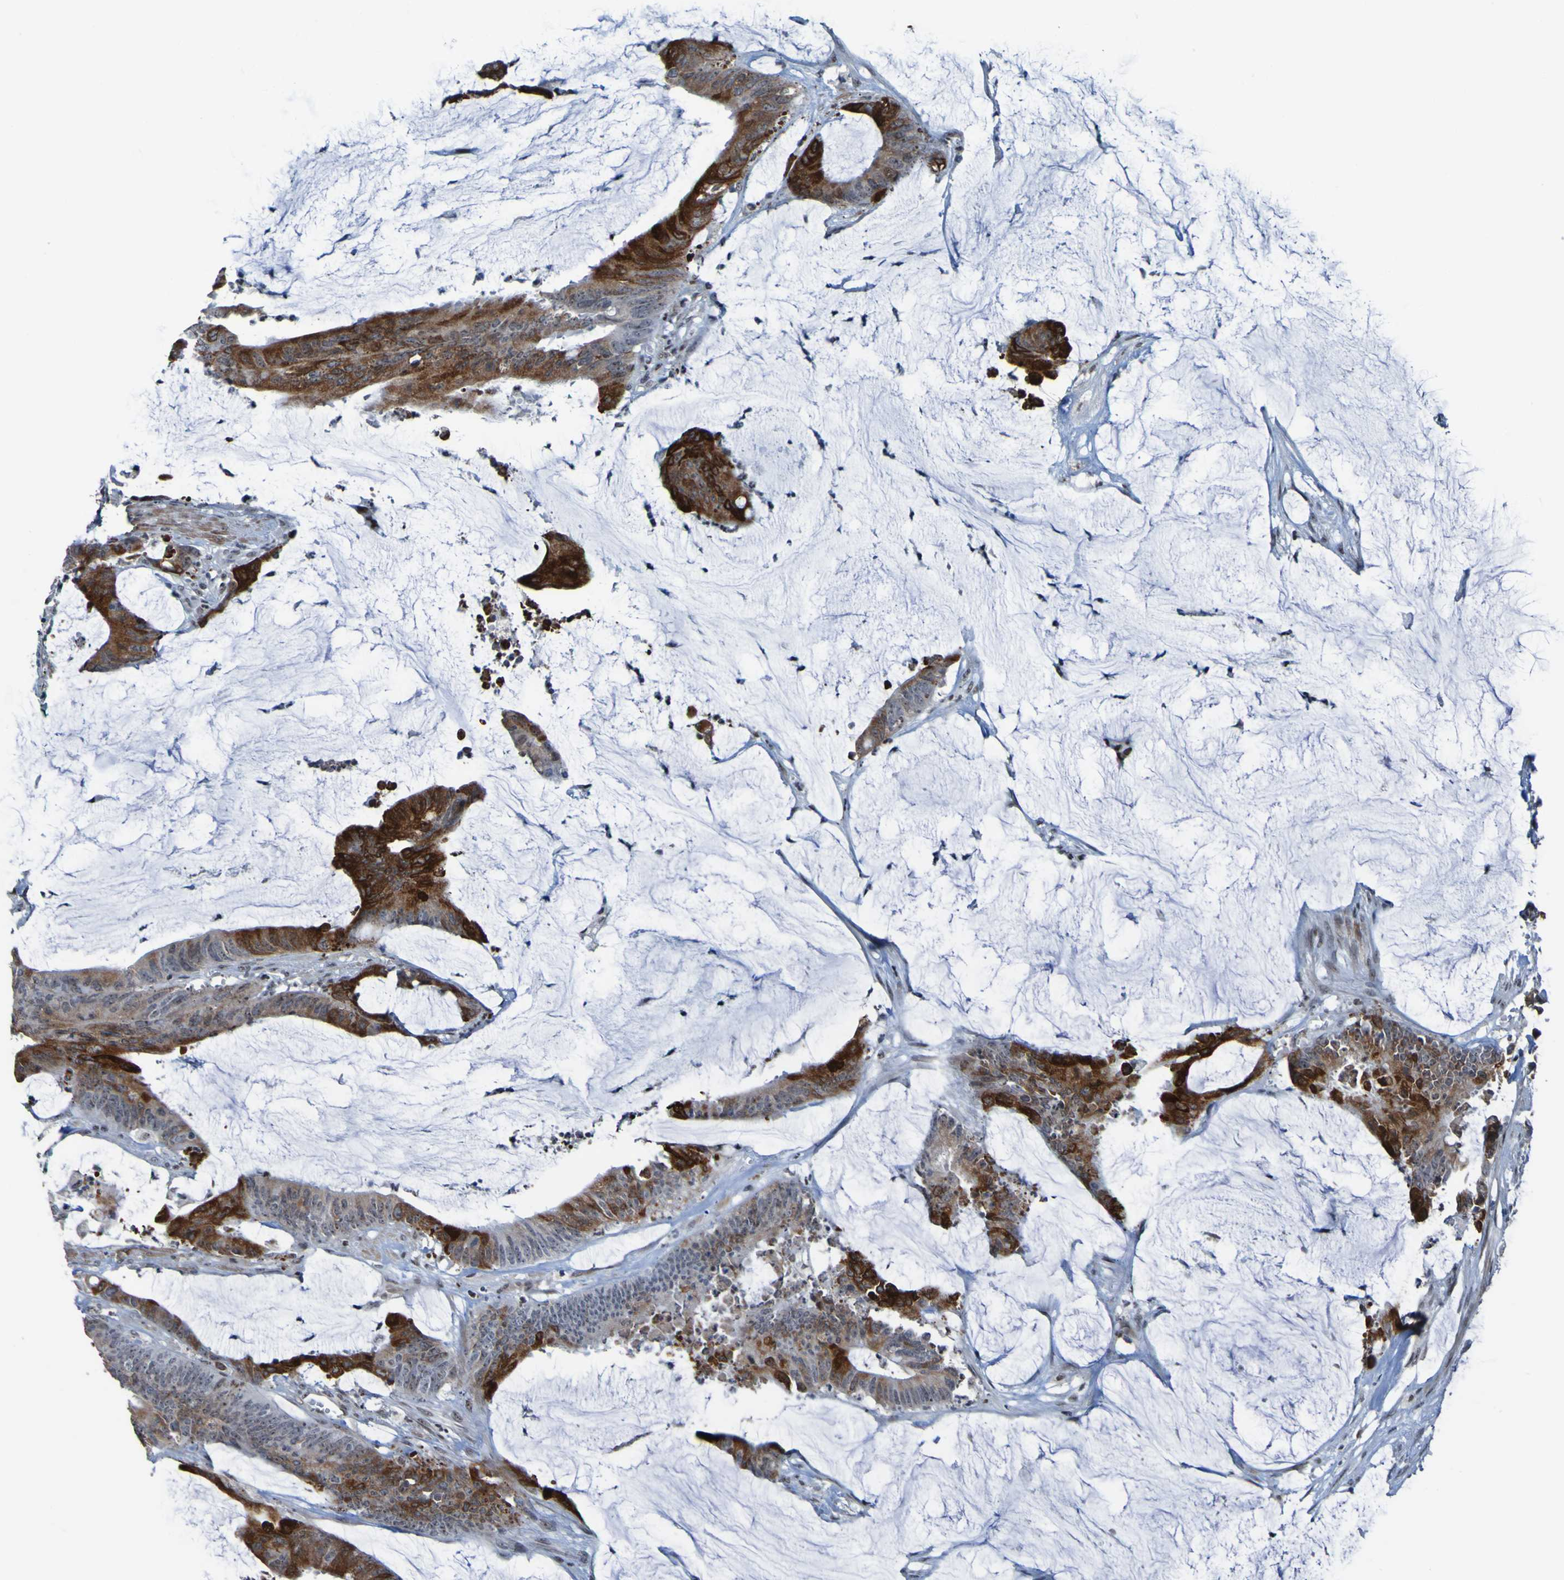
{"staining": {"intensity": "strong", "quantity": ">75%", "location": "cytoplasmic/membranous,nuclear"}, "tissue": "colorectal cancer", "cell_type": "Tumor cells", "image_type": "cancer", "snomed": [{"axis": "morphology", "description": "Adenocarcinoma, NOS"}, {"axis": "topography", "description": "Rectum"}], "caption": "Brown immunohistochemical staining in human adenocarcinoma (colorectal) shows strong cytoplasmic/membranous and nuclear staining in about >75% of tumor cells.", "gene": "PHF2", "patient": {"sex": "female", "age": 66}}